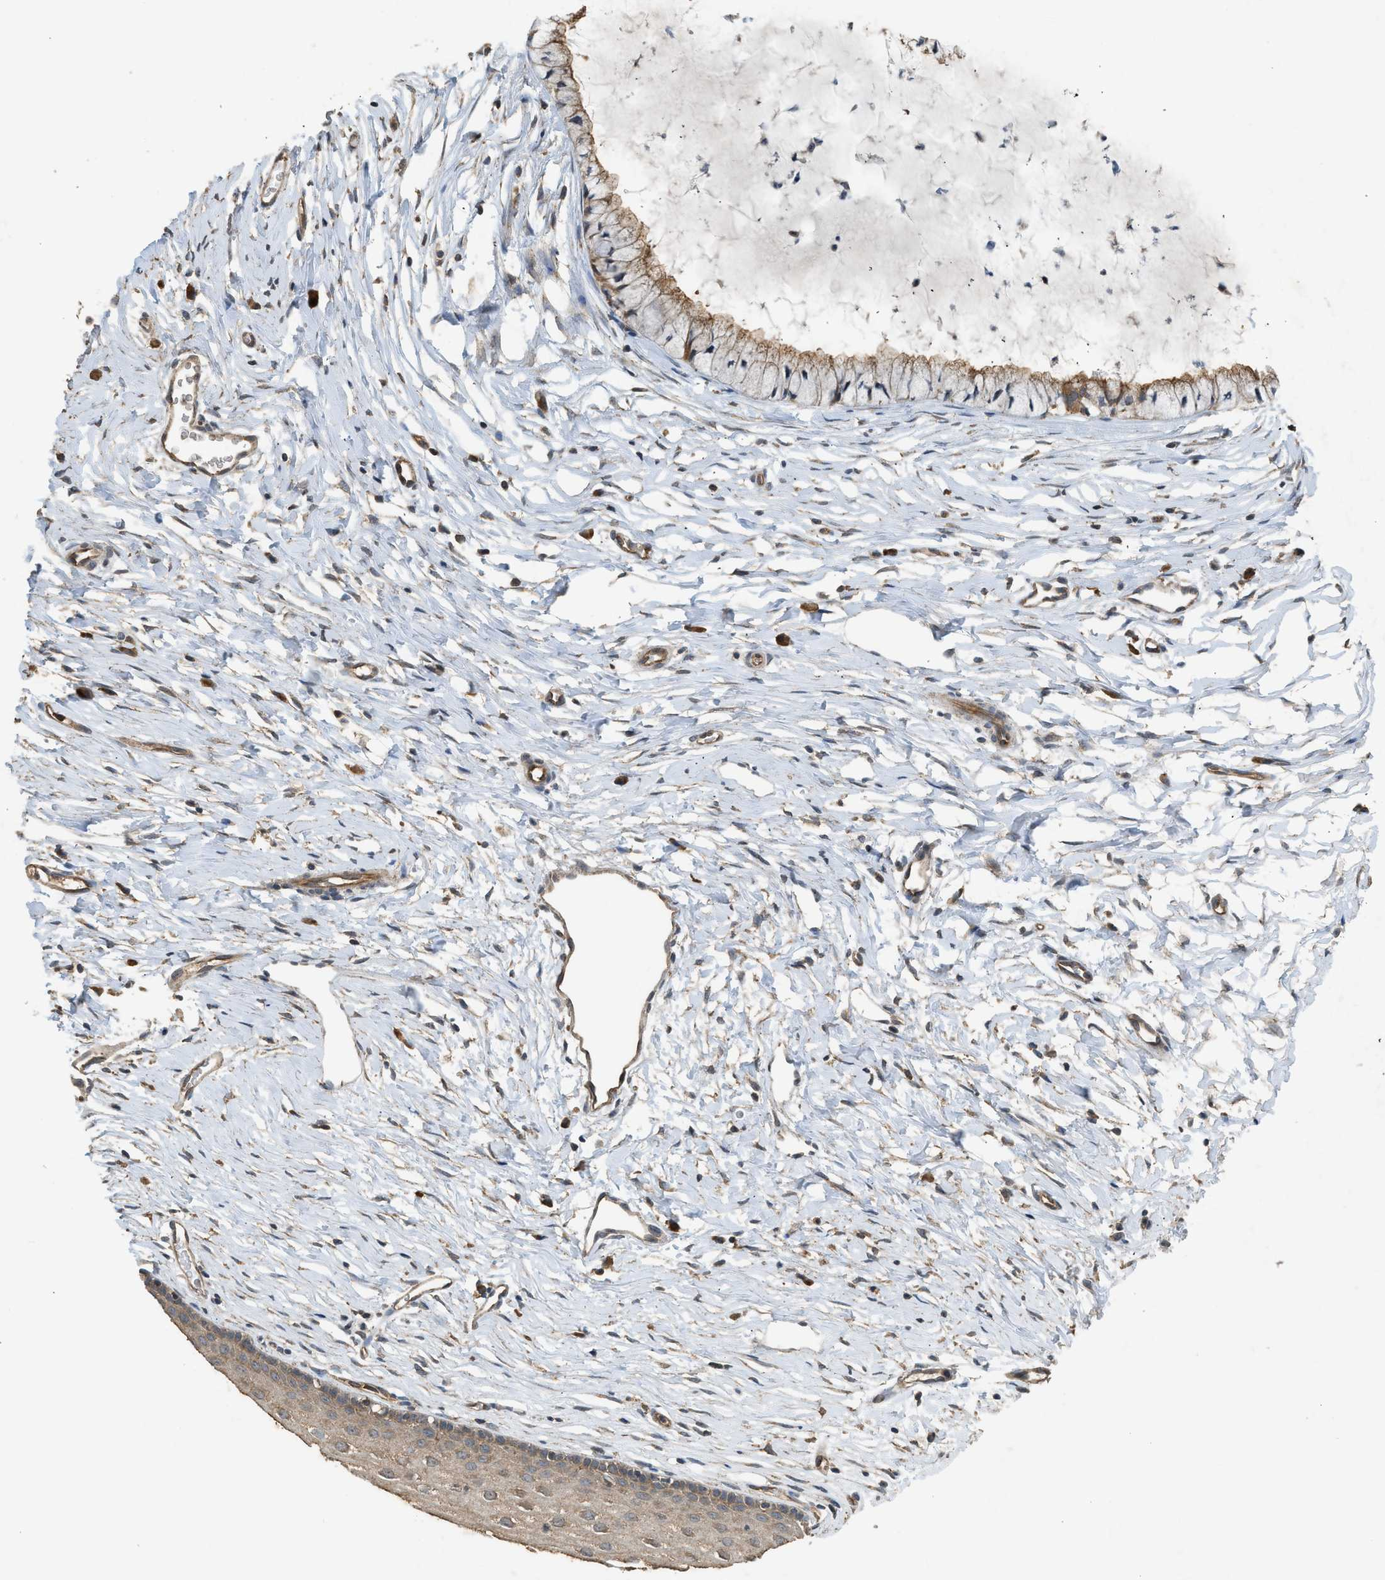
{"staining": {"intensity": "moderate", "quantity": ">75%", "location": "cytoplasmic/membranous"}, "tissue": "cervix", "cell_type": "Glandular cells", "image_type": "normal", "snomed": [{"axis": "morphology", "description": "Normal tissue, NOS"}, {"axis": "topography", "description": "Cervix"}], "caption": "The histopathology image demonstrates staining of benign cervix, revealing moderate cytoplasmic/membranous protein positivity (brown color) within glandular cells.", "gene": "HIP1R", "patient": {"sex": "female", "age": 46}}